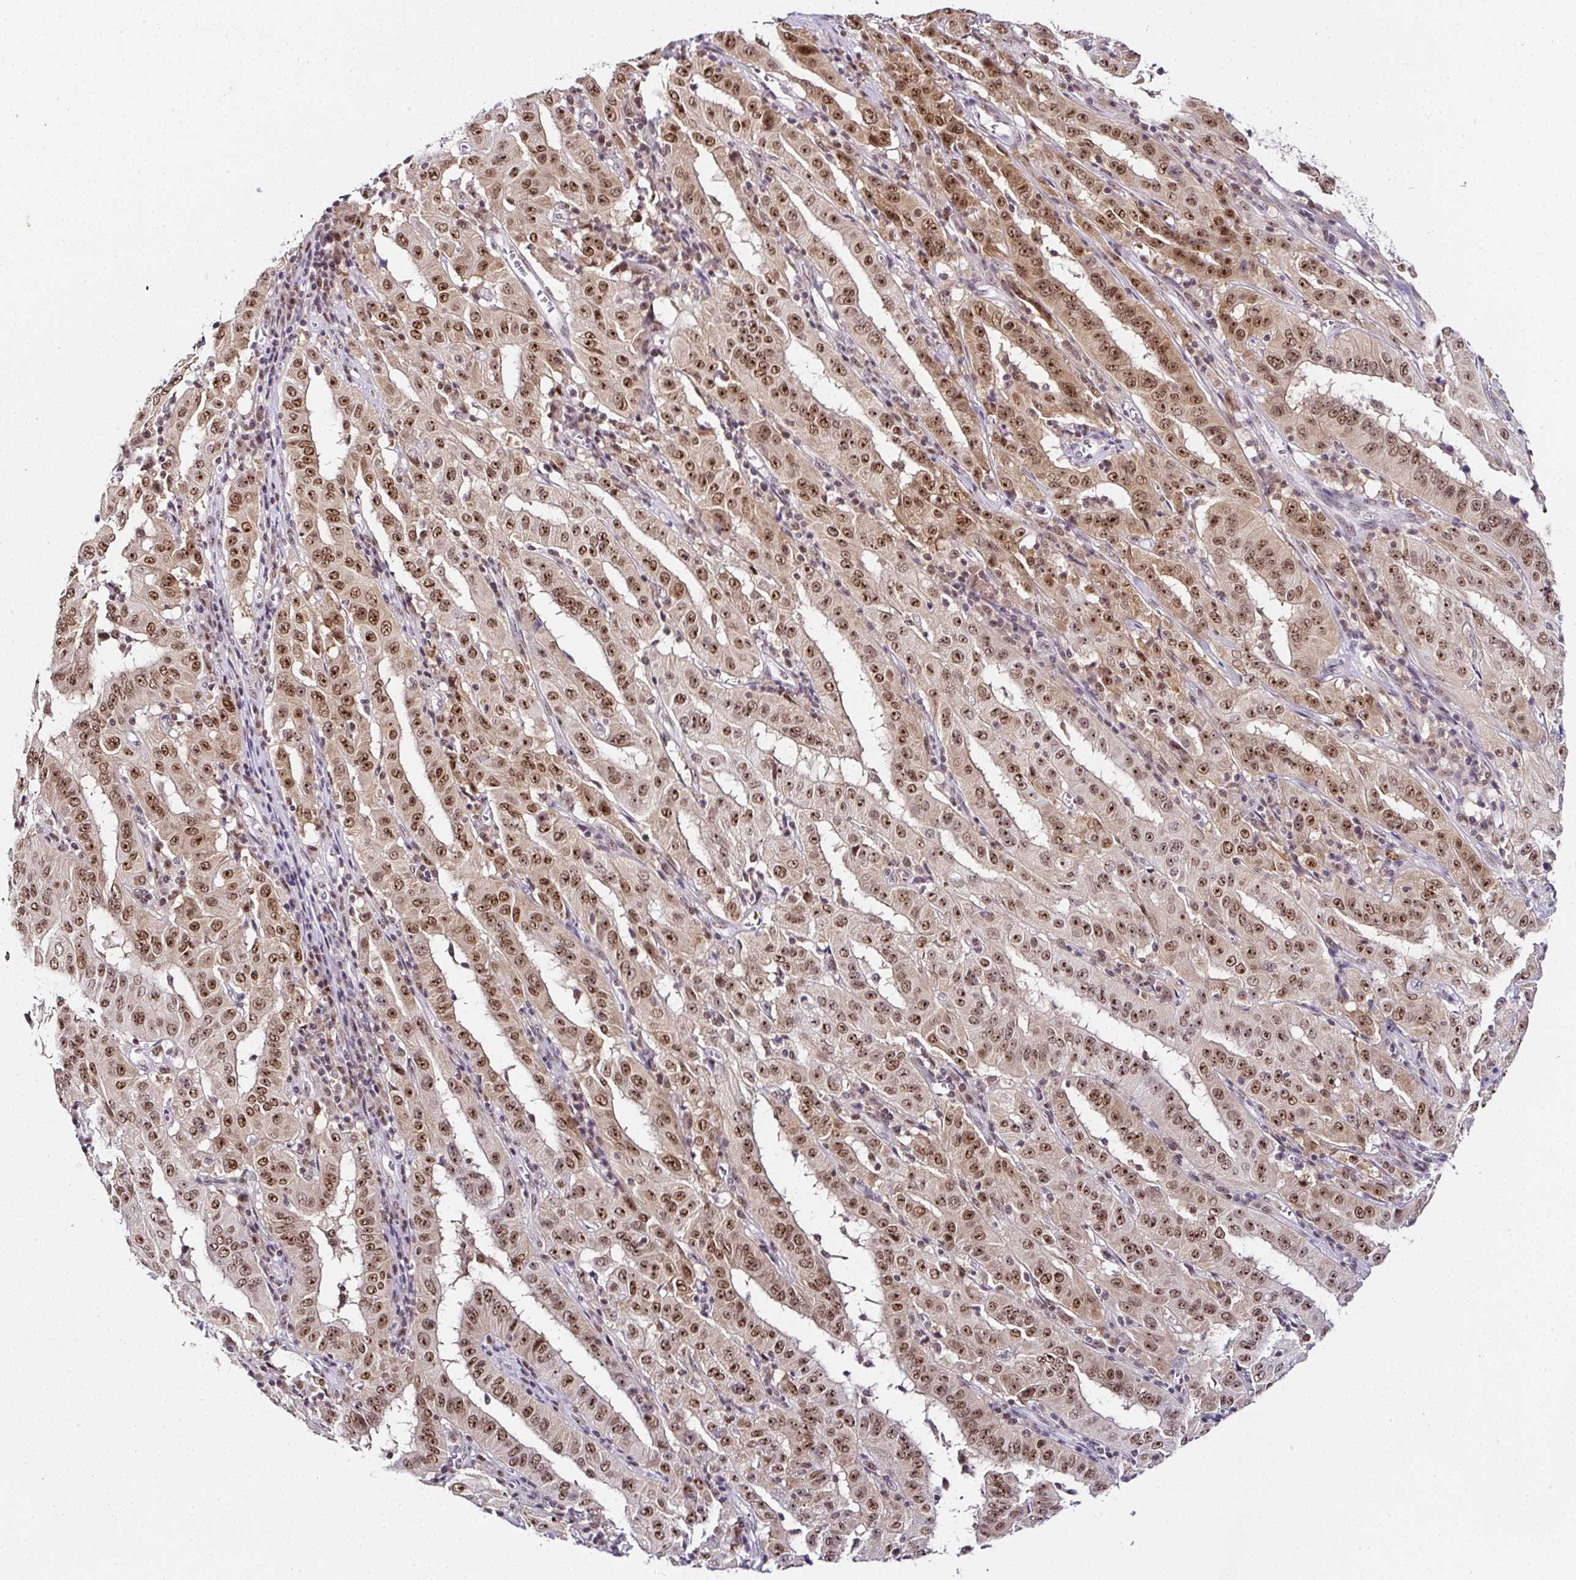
{"staining": {"intensity": "moderate", "quantity": ">75%", "location": "nuclear"}, "tissue": "pancreatic cancer", "cell_type": "Tumor cells", "image_type": "cancer", "snomed": [{"axis": "morphology", "description": "Adenocarcinoma, NOS"}, {"axis": "topography", "description": "Pancreas"}], "caption": "Brown immunohistochemical staining in pancreatic cancer shows moderate nuclear positivity in about >75% of tumor cells.", "gene": "PTPN2", "patient": {"sex": "male", "age": 63}}